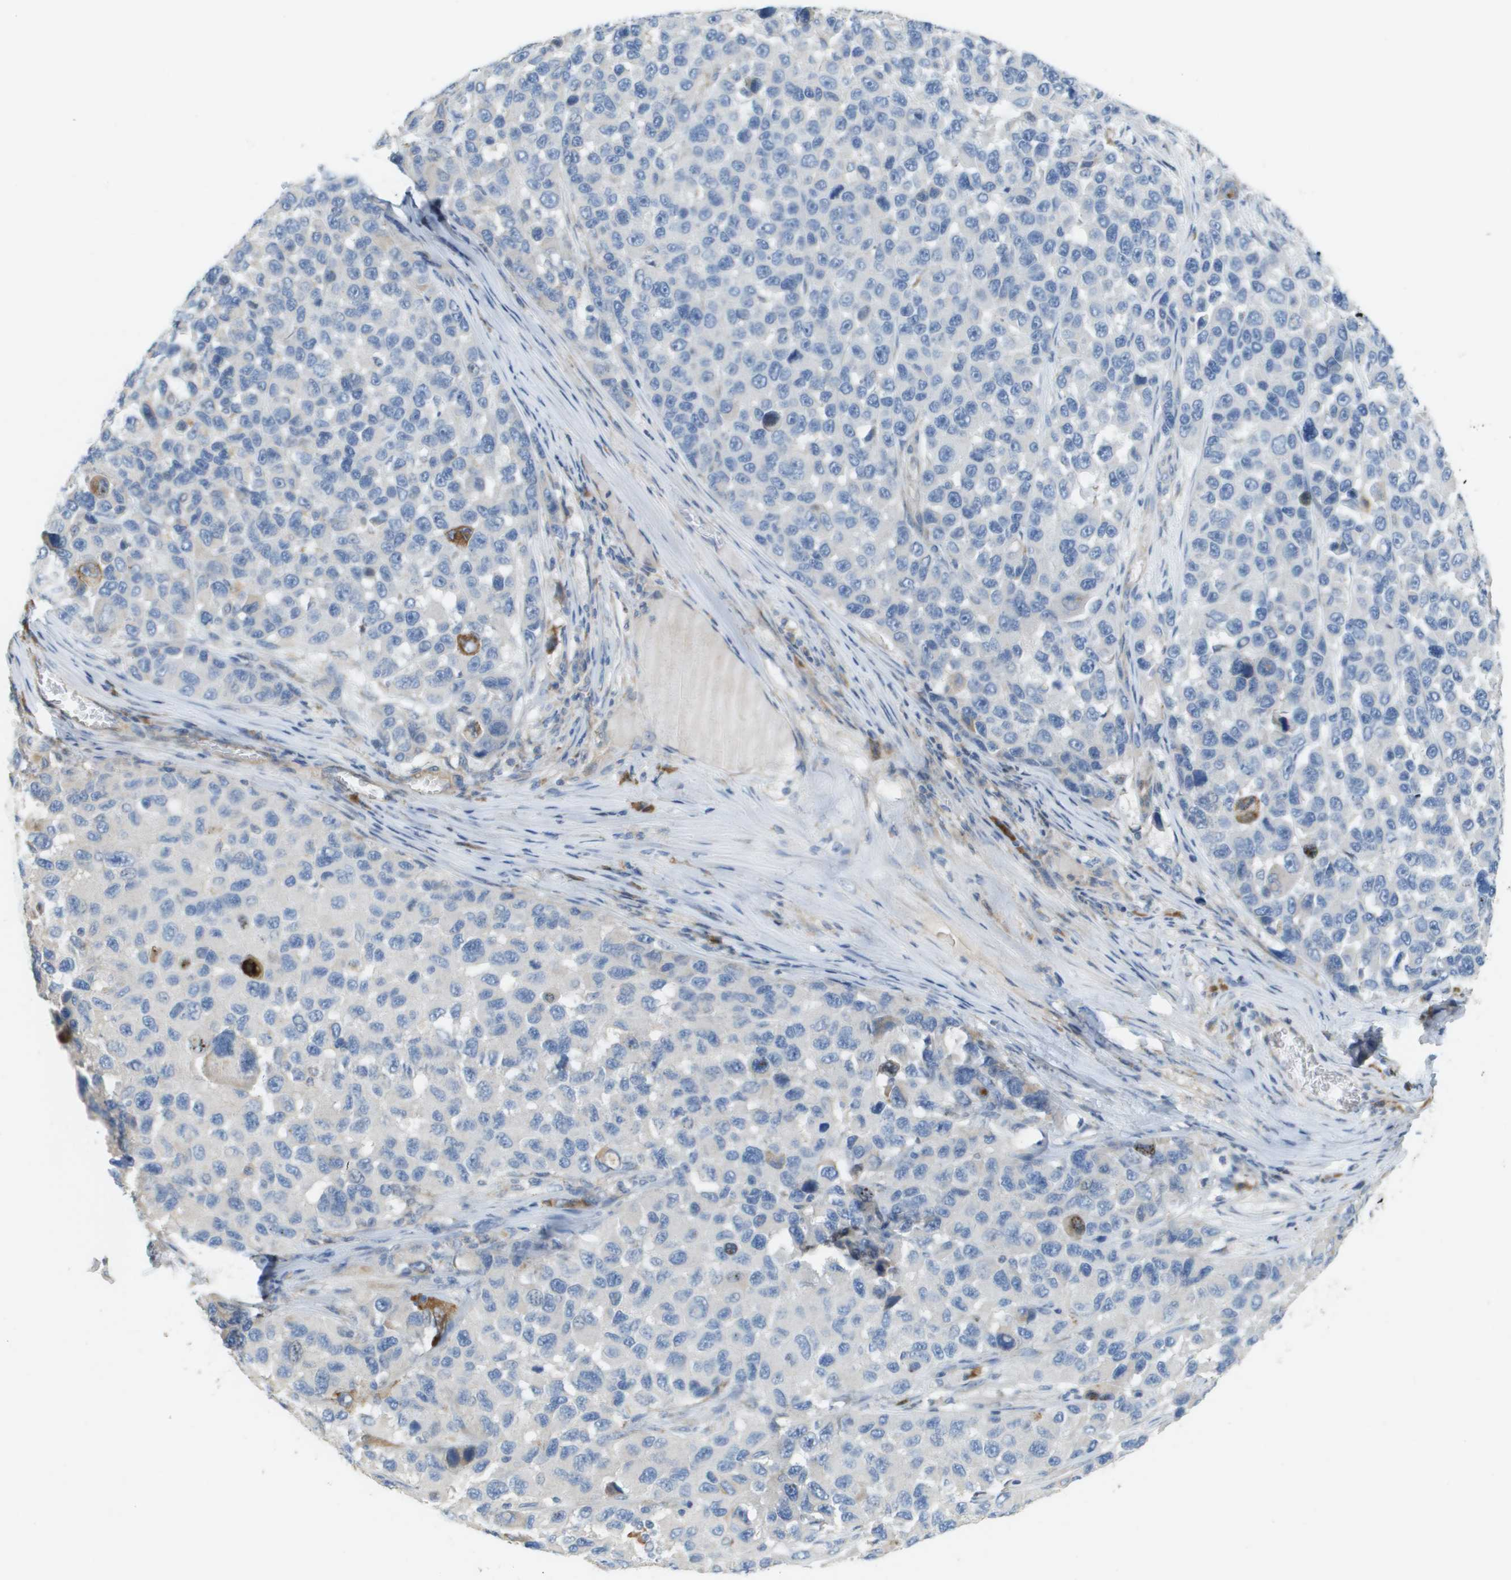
{"staining": {"intensity": "negative", "quantity": "none", "location": "none"}, "tissue": "melanoma", "cell_type": "Tumor cells", "image_type": "cancer", "snomed": [{"axis": "morphology", "description": "Malignant melanoma, NOS"}, {"axis": "topography", "description": "Skin"}], "caption": "DAB (3,3'-diaminobenzidine) immunohistochemical staining of melanoma demonstrates no significant staining in tumor cells.", "gene": "CASP10", "patient": {"sex": "male", "age": 53}}